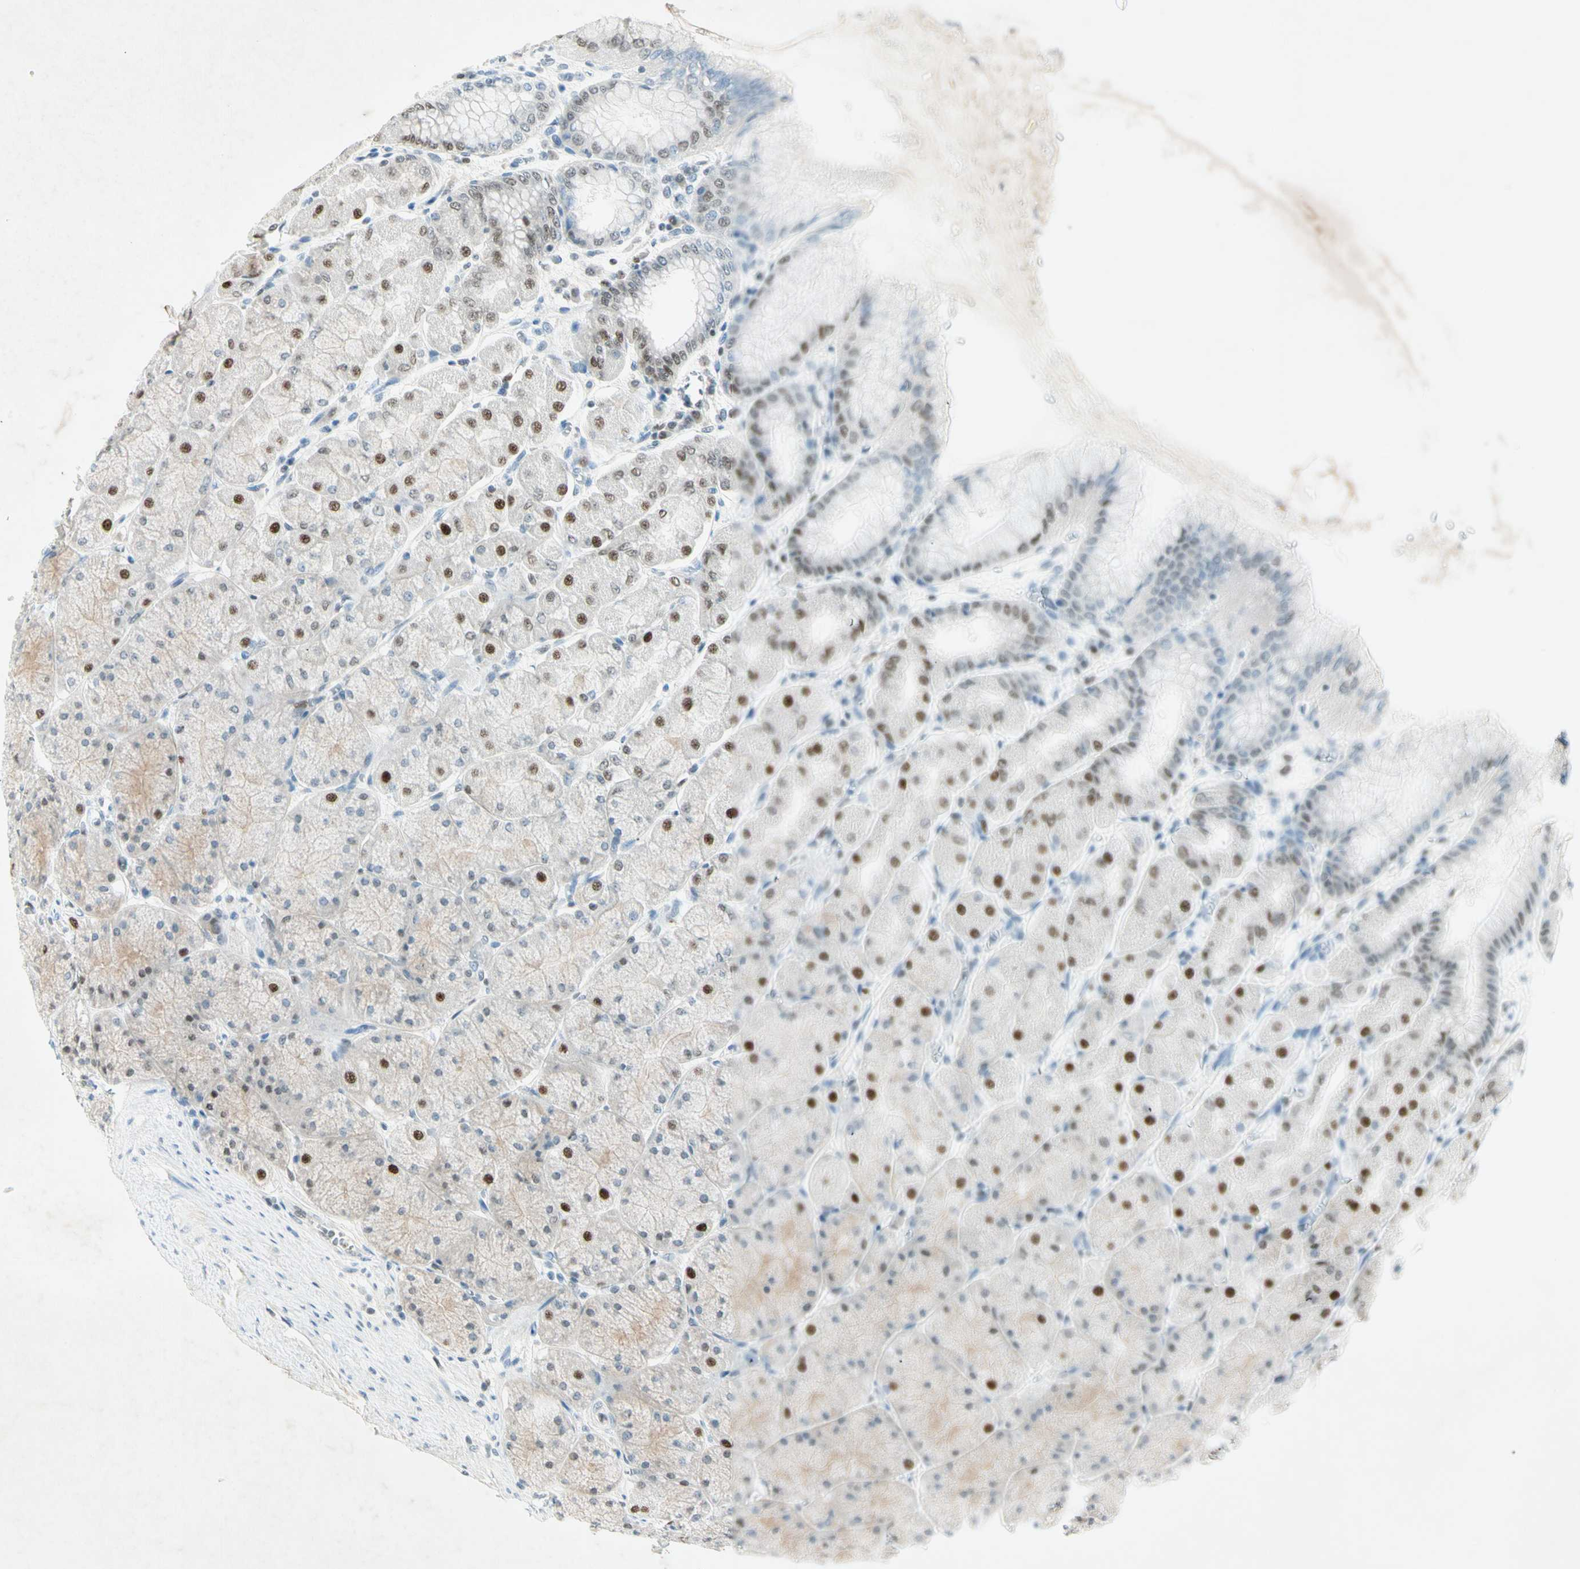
{"staining": {"intensity": "strong", "quantity": "25%-75%", "location": "nuclear"}, "tissue": "stomach", "cell_type": "Glandular cells", "image_type": "normal", "snomed": [{"axis": "morphology", "description": "Normal tissue, NOS"}, {"axis": "topography", "description": "Stomach, upper"}], "caption": "Immunohistochemistry histopathology image of benign stomach: human stomach stained using immunohistochemistry (IHC) shows high levels of strong protein expression localized specifically in the nuclear of glandular cells, appearing as a nuclear brown color.", "gene": "RNF43", "patient": {"sex": "female", "age": 56}}